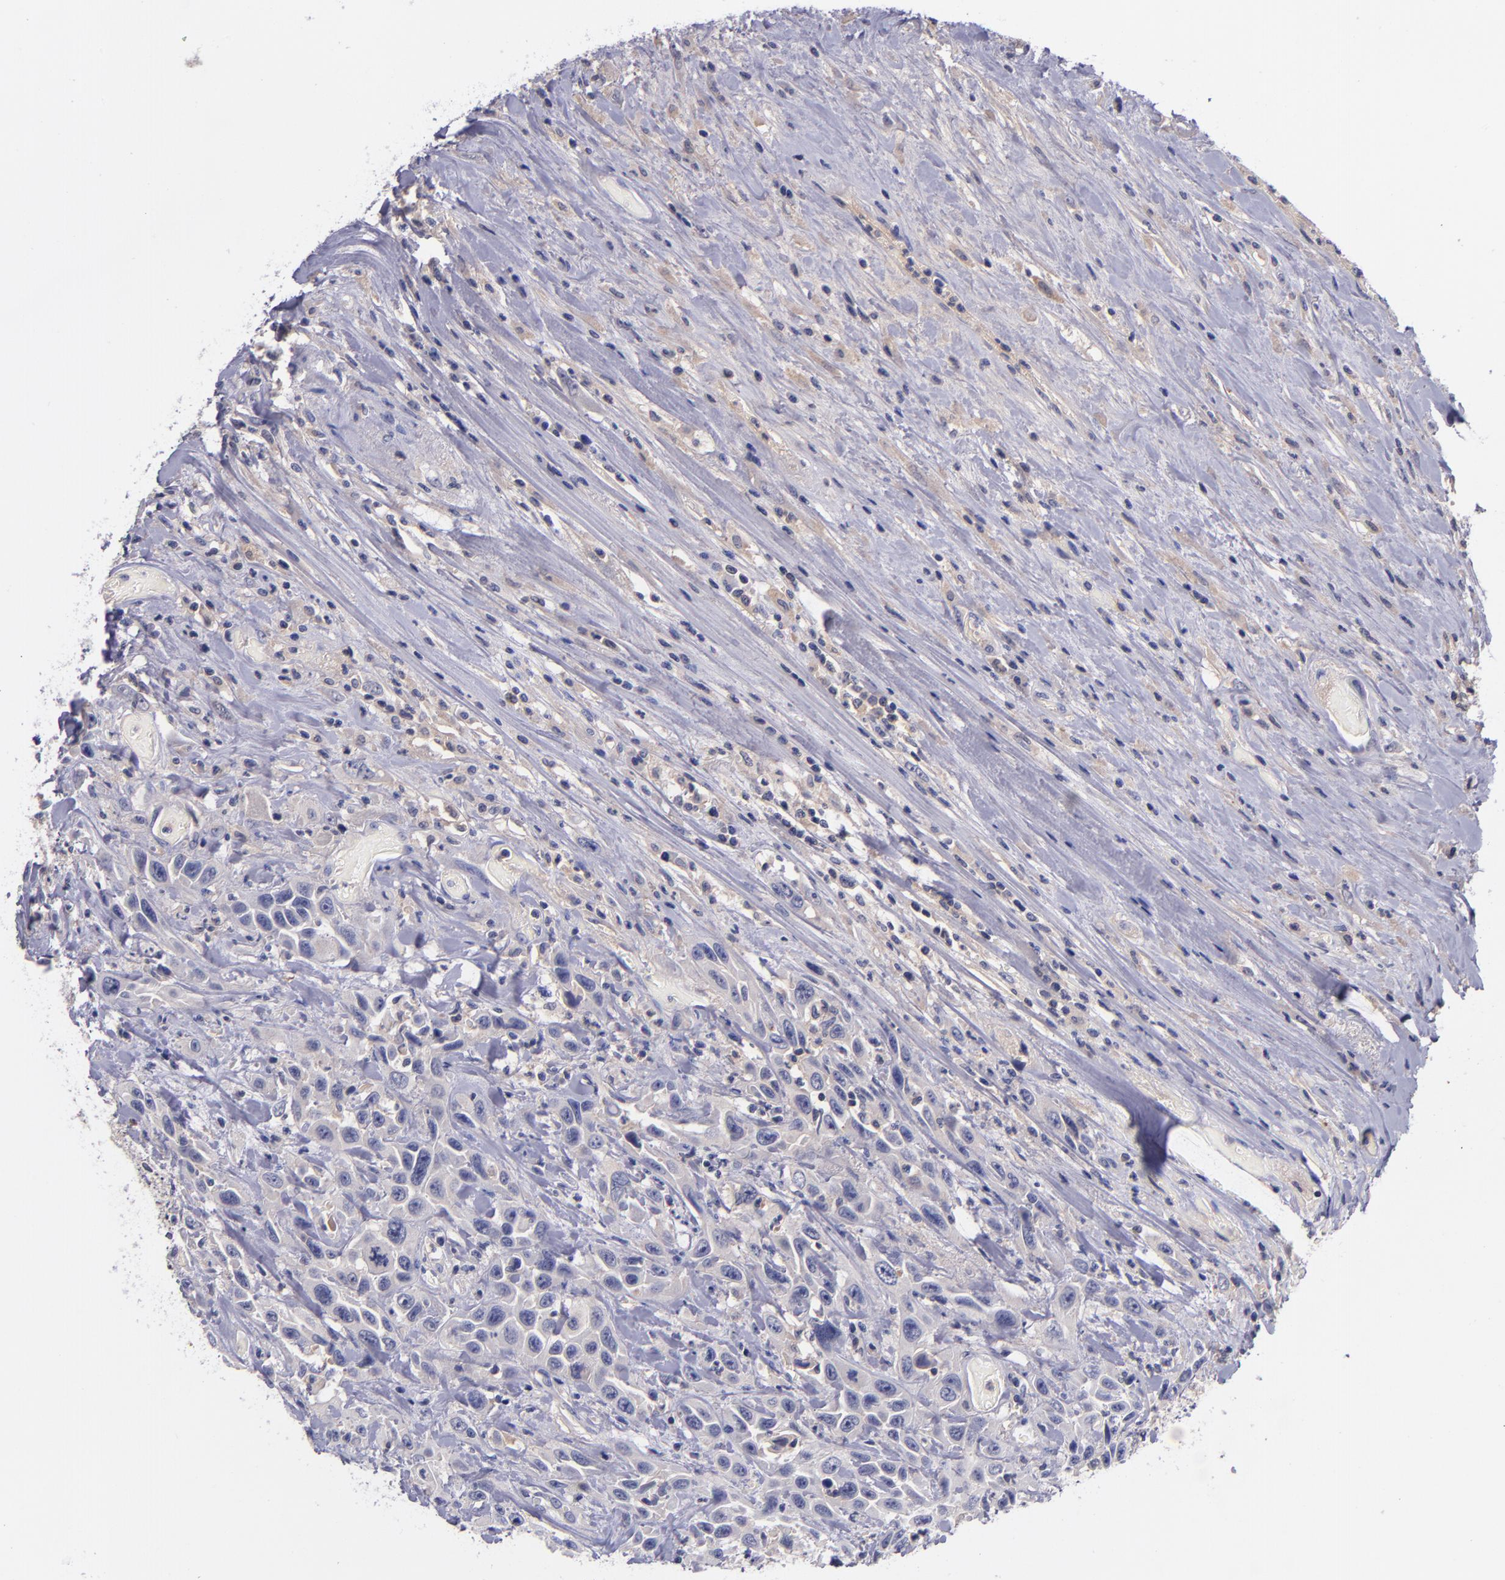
{"staining": {"intensity": "weak", "quantity": "<25%", "location": "cytoplasmic/membranous"}, "tissue": "urothelial cancer", "cell_type": "Tumor cells", "image_type": "cancer", "snomed": [{"axis": "morphology", "description": "Urothelial carcinoma, High grade"}, {"axis": "topography", "description": "Urinary bladder"}], "caption": "High-grade urothelial carcinoma stained for a protein using immunohistochemistry demonstrates no expression tumor cells.", "gene": "RBP4", "patient": {"sex": "female", "age": 84}}